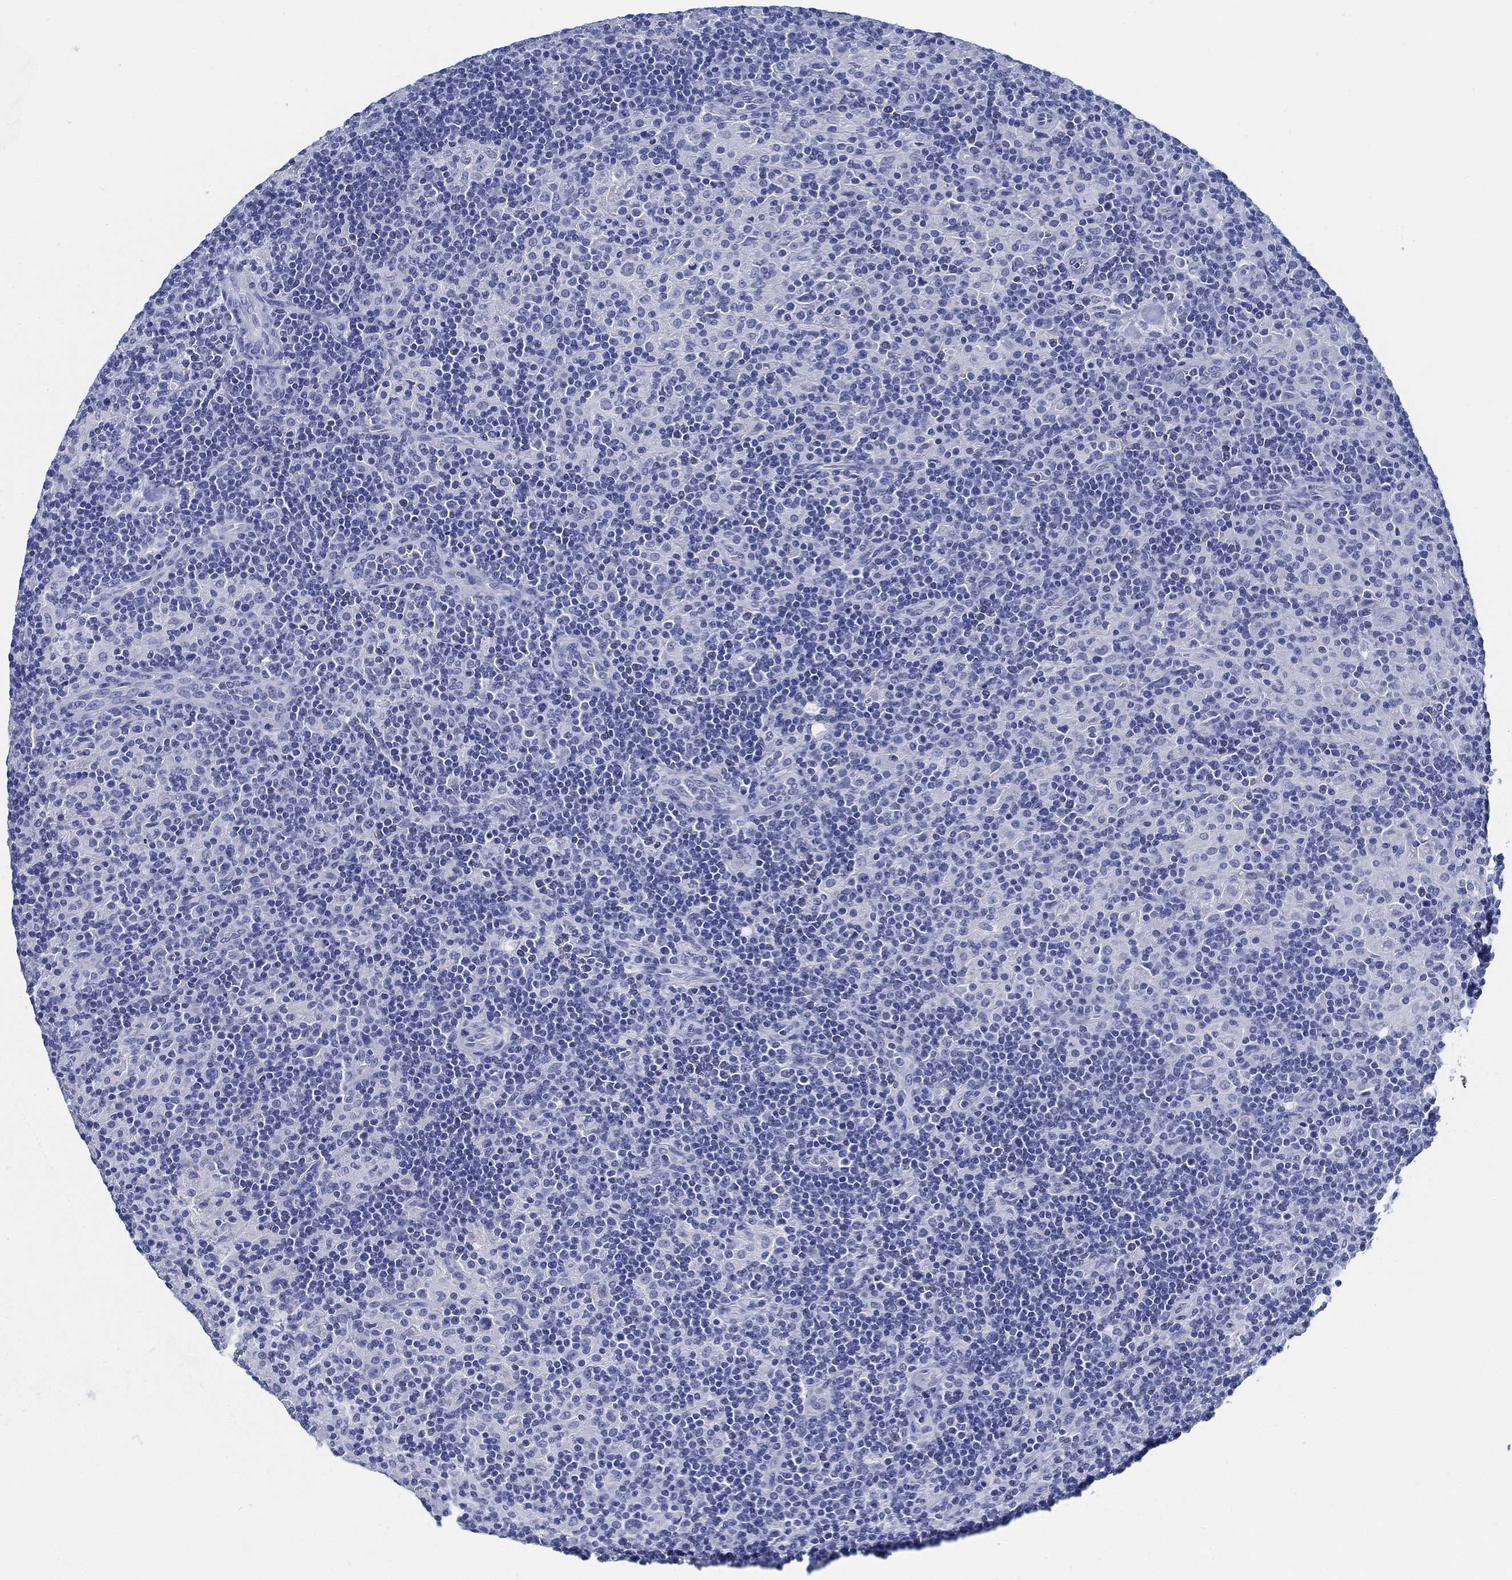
{"staining": {"intensity": "negative", "quantity": "none", "location": "none"}, "tissue": "lymphoma", "cell_type": "Tumor cells", "image_type": "cancer", "snomed": [{"axis": "morphology", "description": "Hodgkin's disease, NOS"}, {"axis": "topography", "description": "Lymph node"}], "caption": "Photomicrograph shows no significant protein staining in tumor cells of lymphoma. The staining is performed using DAB (3,3'-diaminobenzidine) brown chromogen with nuclei counter-stained in using hematoxylin.", "gene": "SLC45A1", "patient": {"sex": "male", "age": 70}}